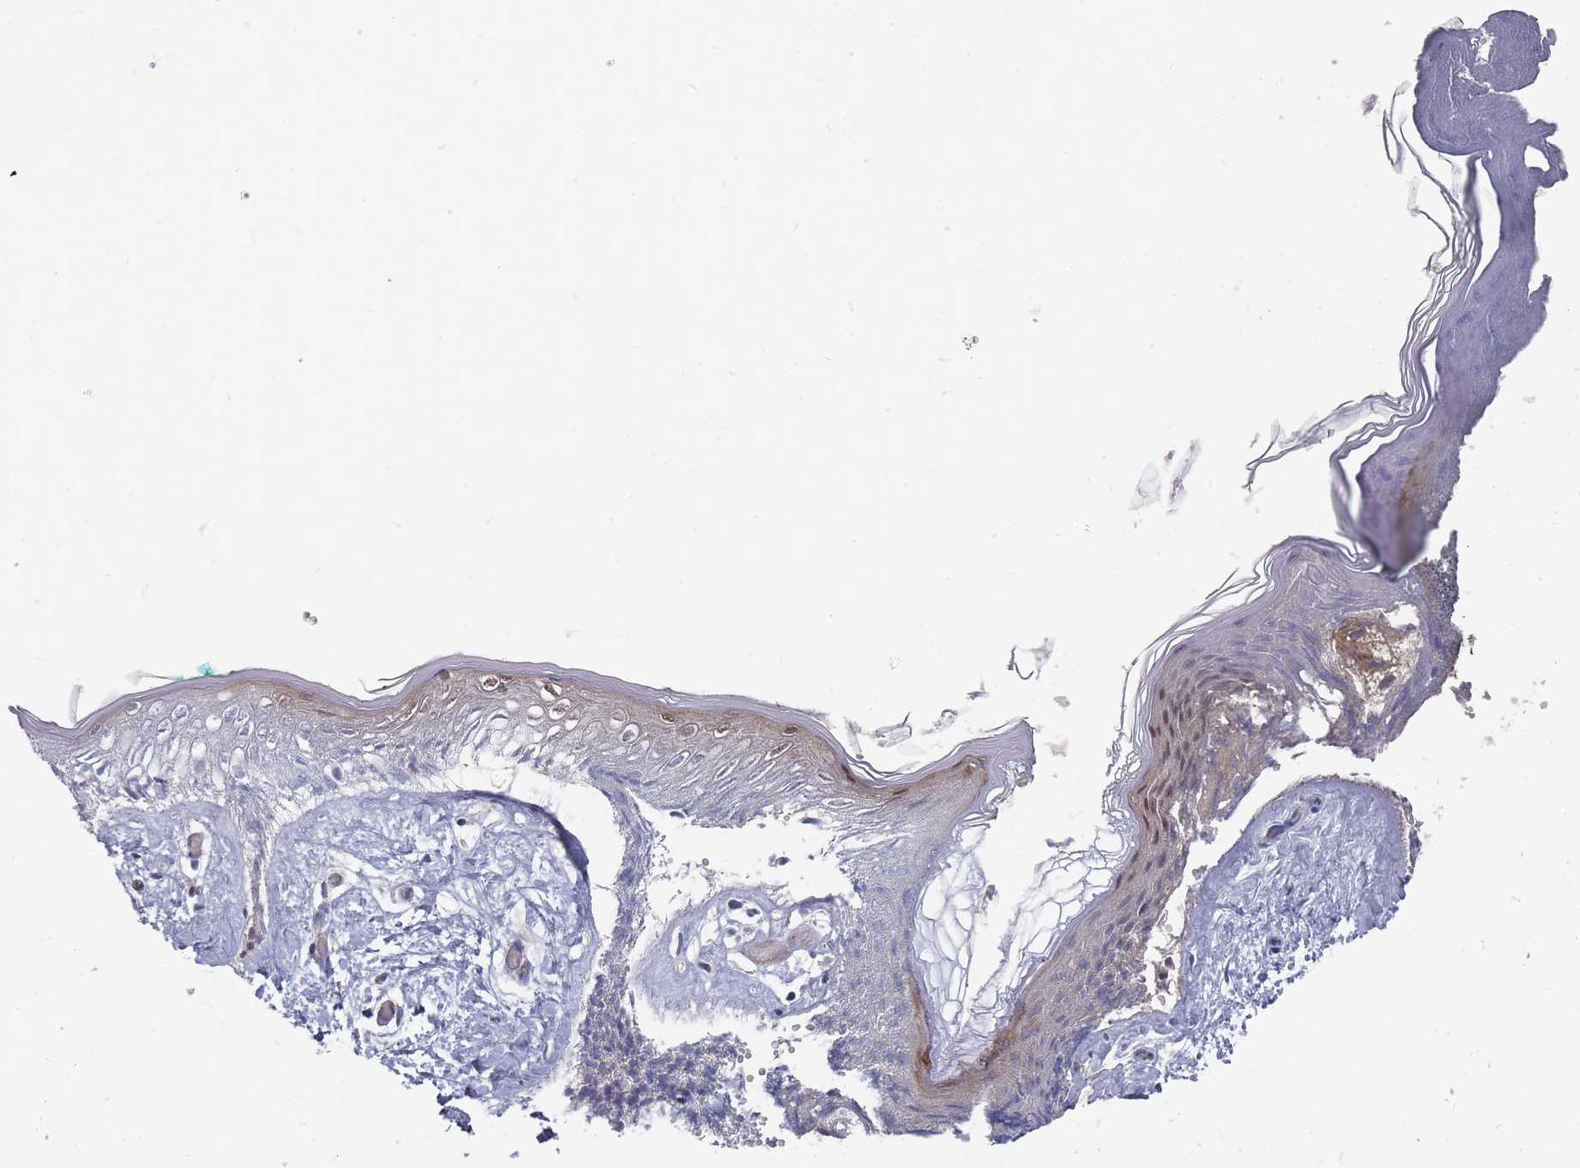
{"staining": {"intensity": "moderate", "quantity": ">75%", "location": "cytoplasmic/membranous,nuclear"}, "tissue": "skin", "cell_type": "Fibroblasts", "image_type": "normal", "snomed": [{"axis": "morphology", "description": "Normal tissue, NOS"}, {"axis": "topography", "description": "Skin"}], "caption": "Human skin stained for a protein (brown) shows moderate cytoplasmic/membranous,nuclear positive staining in approximately >75% of fibroblasts.", "gene": "NKD1", "patient": {"sex": "female", "age": 34}}